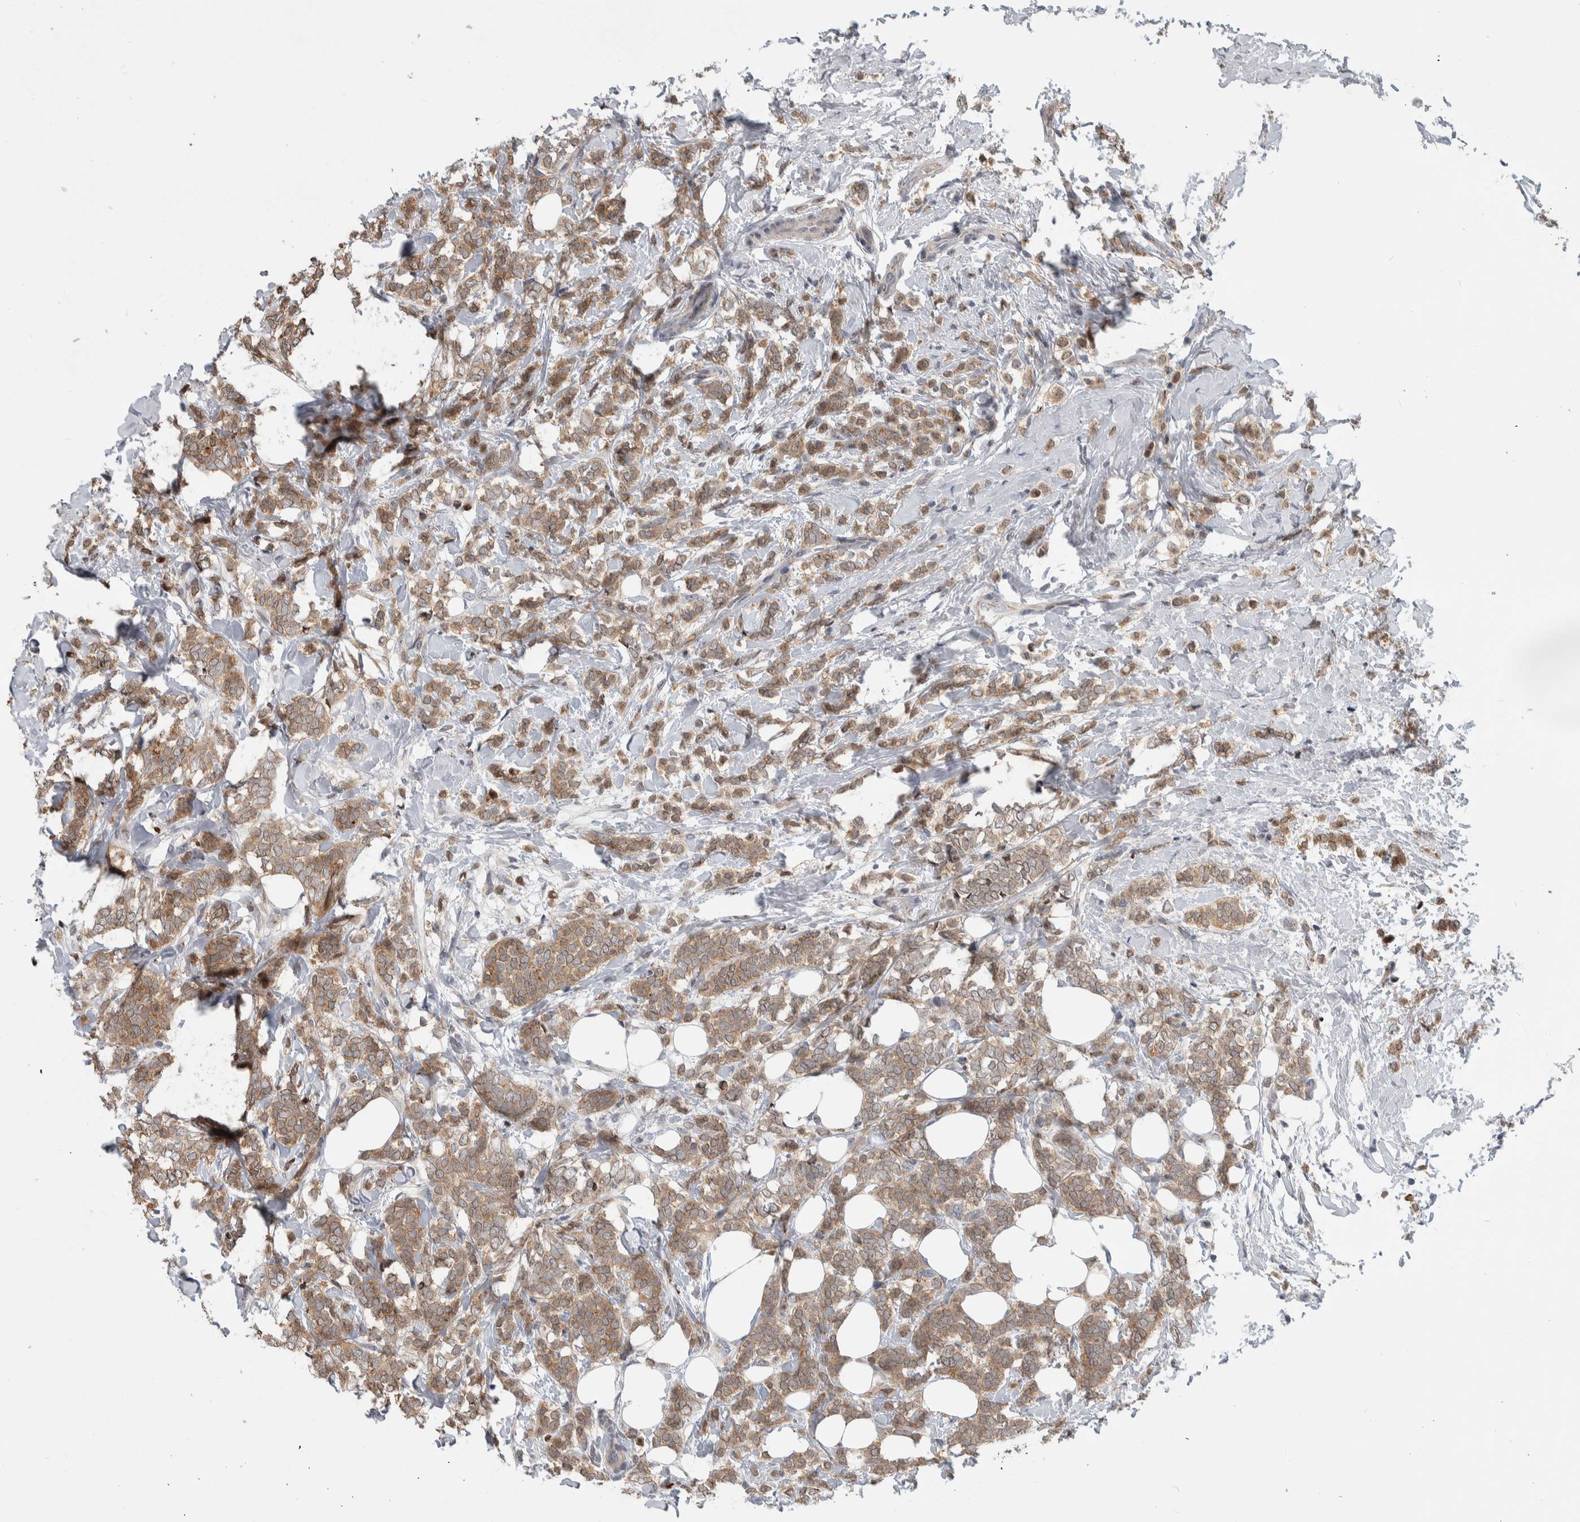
{"staining": {"intensity": "moderate", "quantity": ">75%", "location": "cytoplasmic/membranous"}, "tissue": "breast cancer", "cell_type": "Tumor cells", "image_type": "cancer", "snomed": [{"axis": "morphology", "description": "Lobular carcinoma"}, {"axis": "topography", "description": "Breast"}], "caption": "DAB (3,3'-diaminobenzidine) immunohistochemical staining of breast cancer (lobular carcinoma) demonstrates moderate cytoplasmic/membranous protein positivity in about >75% of tumor cells. (DAB IHC, brown staining for protein, blue staining for nuclei).", "gene": "MSL1", "patient": {"sex": "female", "age": 50}}